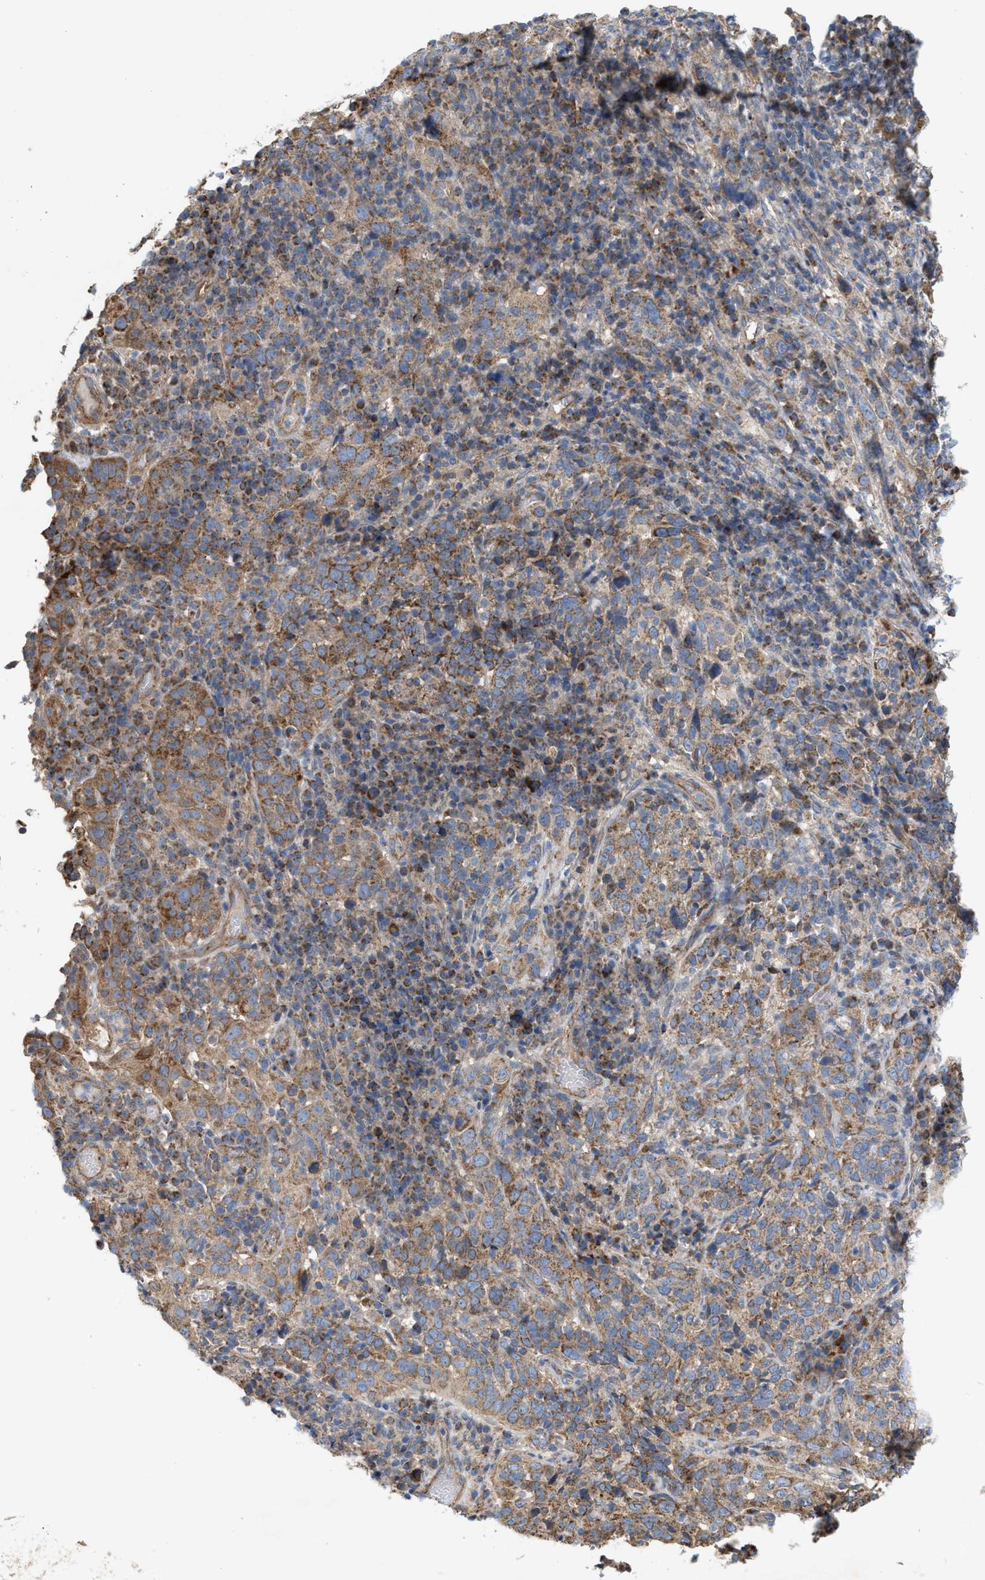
{"staining": {"intensity": "weak", "quantity": ">75%", "location": "cytoplasmic/membranous"}, "tissue": "cervical cancer", "cell_type": "Tumor cells", "image_type": "cancer", "snomed": [{"axis": "morphology", "description": "Squamous cell carcinoma, NOS"}, {"axis": "topography", "description": "Cervix"}], "caption": "Brown immunohistochemical staining in human cervical cancer displays weak cytoplasmic/membranous staining in about >75% of tumor cells.", "gene": "OXSM", "patient": {"sex": "female", "age": 46}}